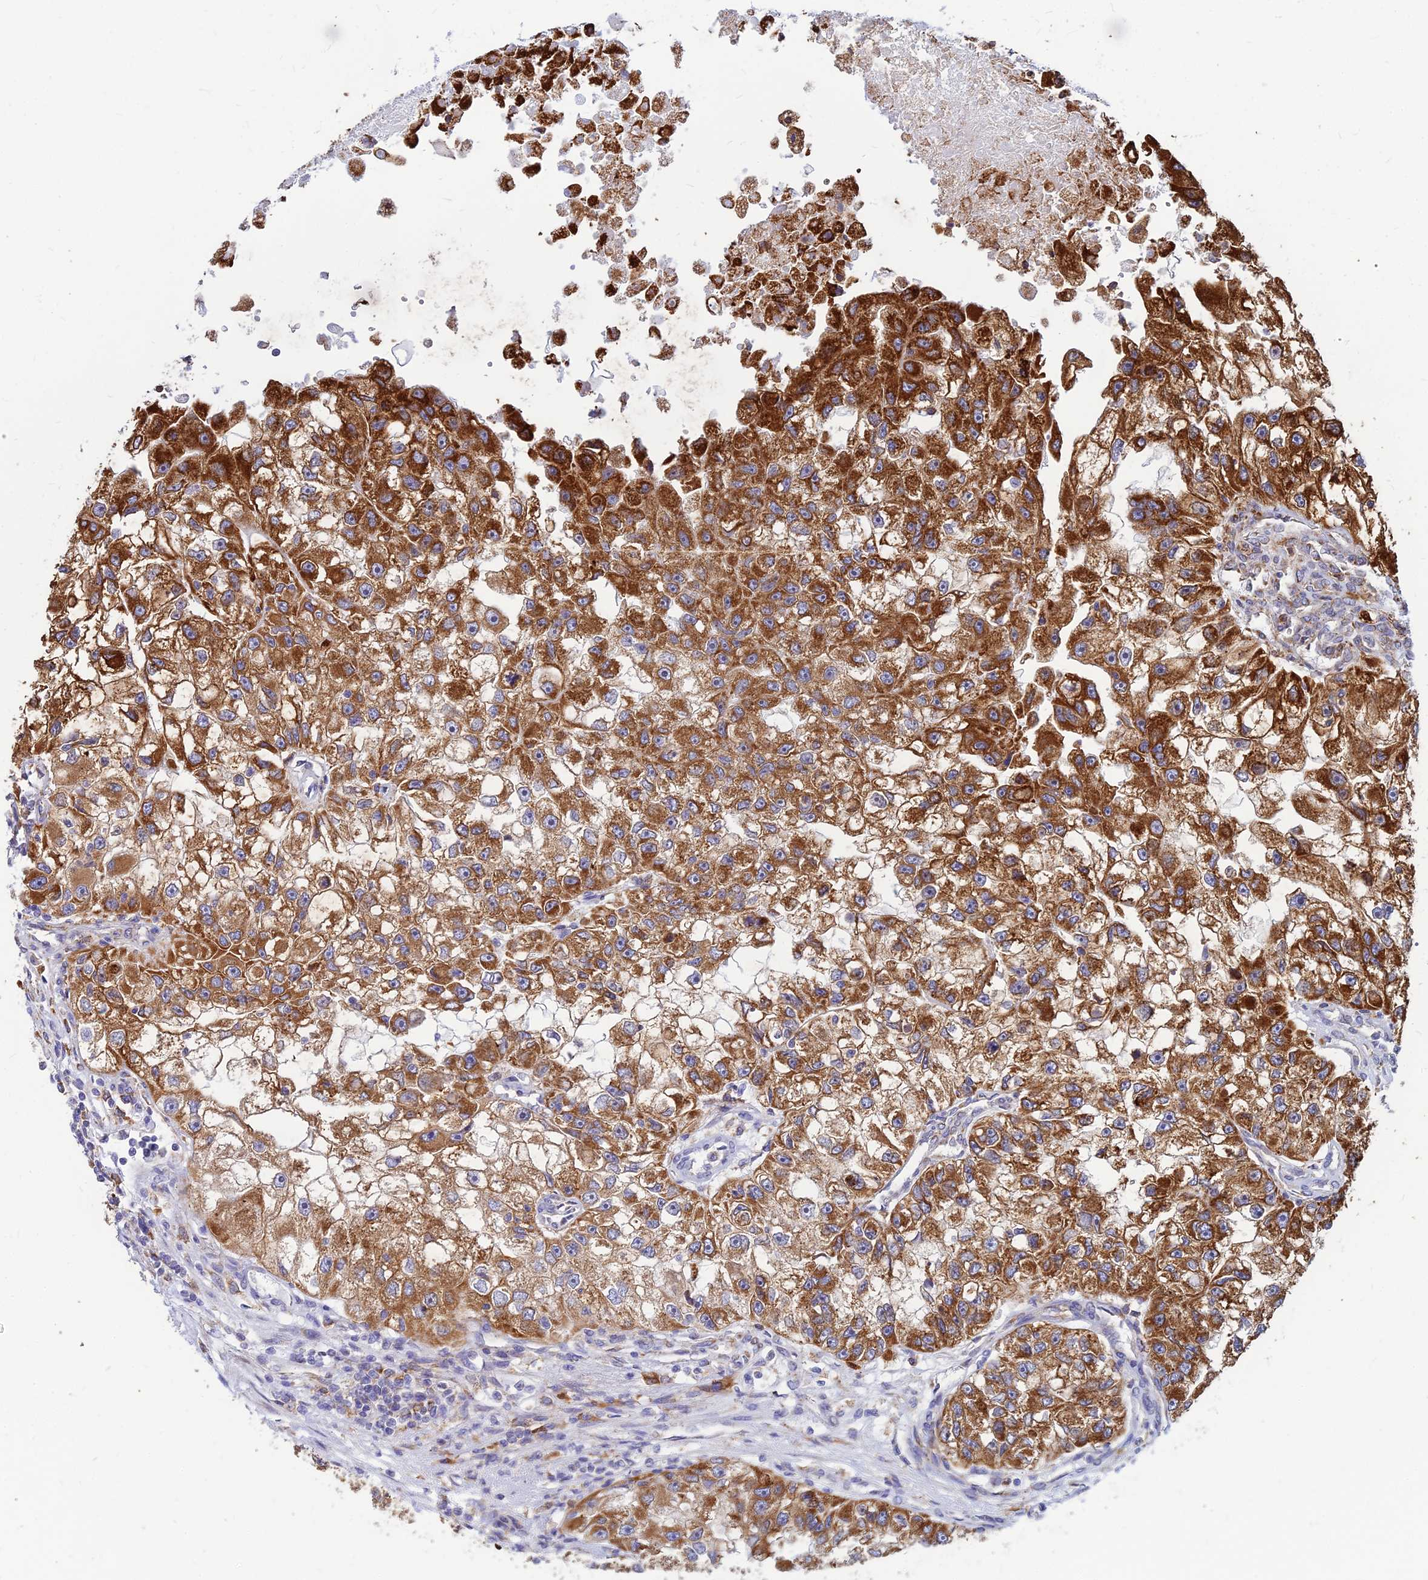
{"staining": {"intensity": "strong", "quantity": ">75%", "location": "cytoplasmic/membranous"}, "tissue": "renal cancer", "cell_type": "Tumor cells", "image_type": "cancer", "snomed": [{"axis": "morphology", "description": "Adenocarcinoma, NOS"}, {"axis": "topography", "description": "Kidney"}], "caption": "IHC histopathology image of human renal adenocarcinoma stained for a protein (brown), which demonstrates high levels of strong cytoplasmic/membranous expression in approximately >75% of tumor cells.", "gene": "CCT6B", "patient": {"sex": "male", "age": 63}}